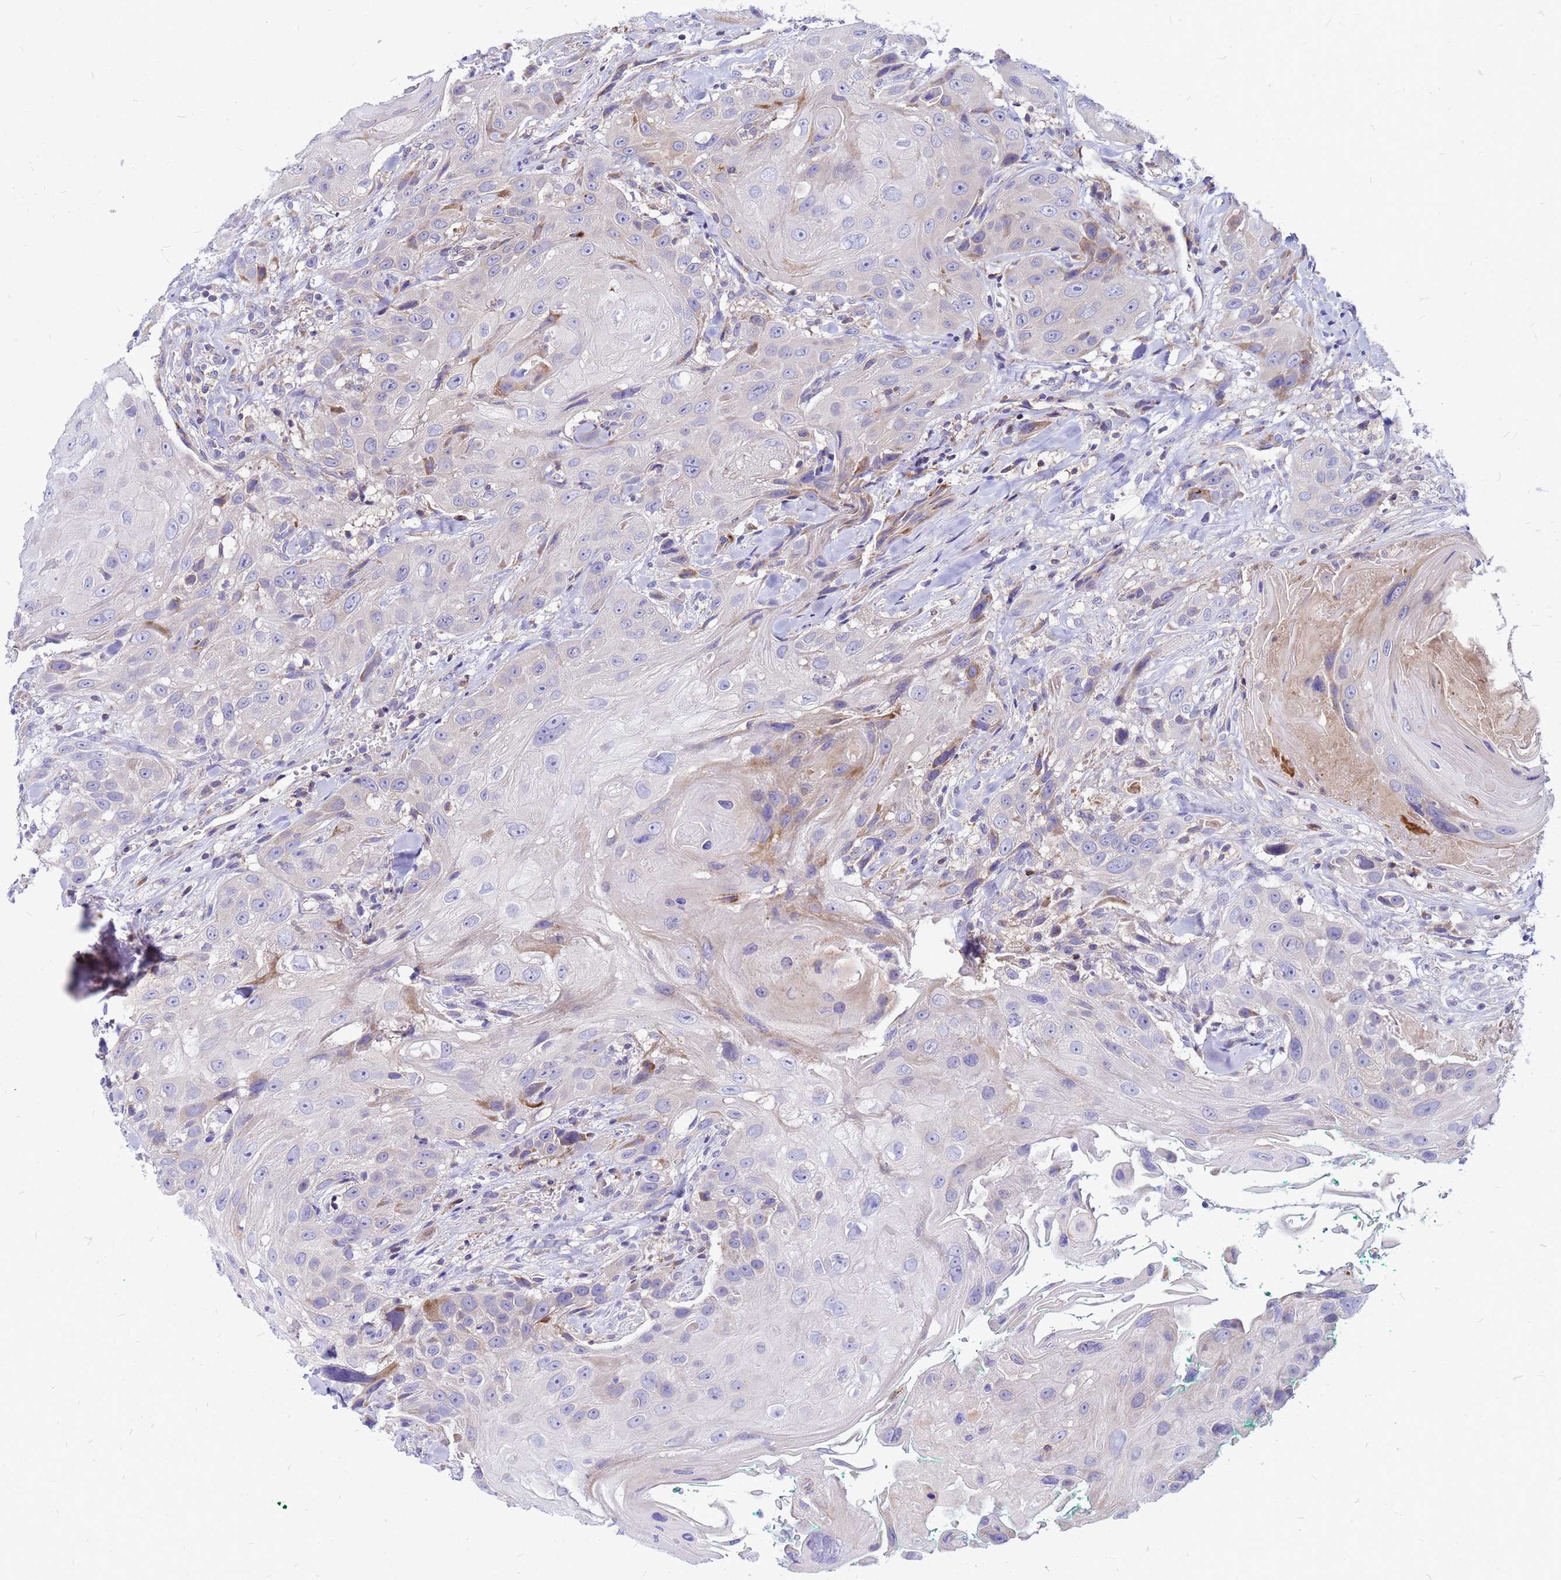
{"staining": {"intensity": "weak", "quantity": "<25%", "location": "cytoplasmic/membranous"}, "tissue": "head and neck cancer", "cell_type": "Tumor cells", "image_type": "cancer", "snomed": [{"axis": "morphology", "description": "Squamous cell carcinoma, NOS"}, {"axis": "topography", "description": "Head-Neck"}], "caption": "An image of human squamous cell carcinoma (head and neck) is negative for staining in tumor cells.", "gene": "FHIP1A", "patient": {"sex": "male", "age": 81}}